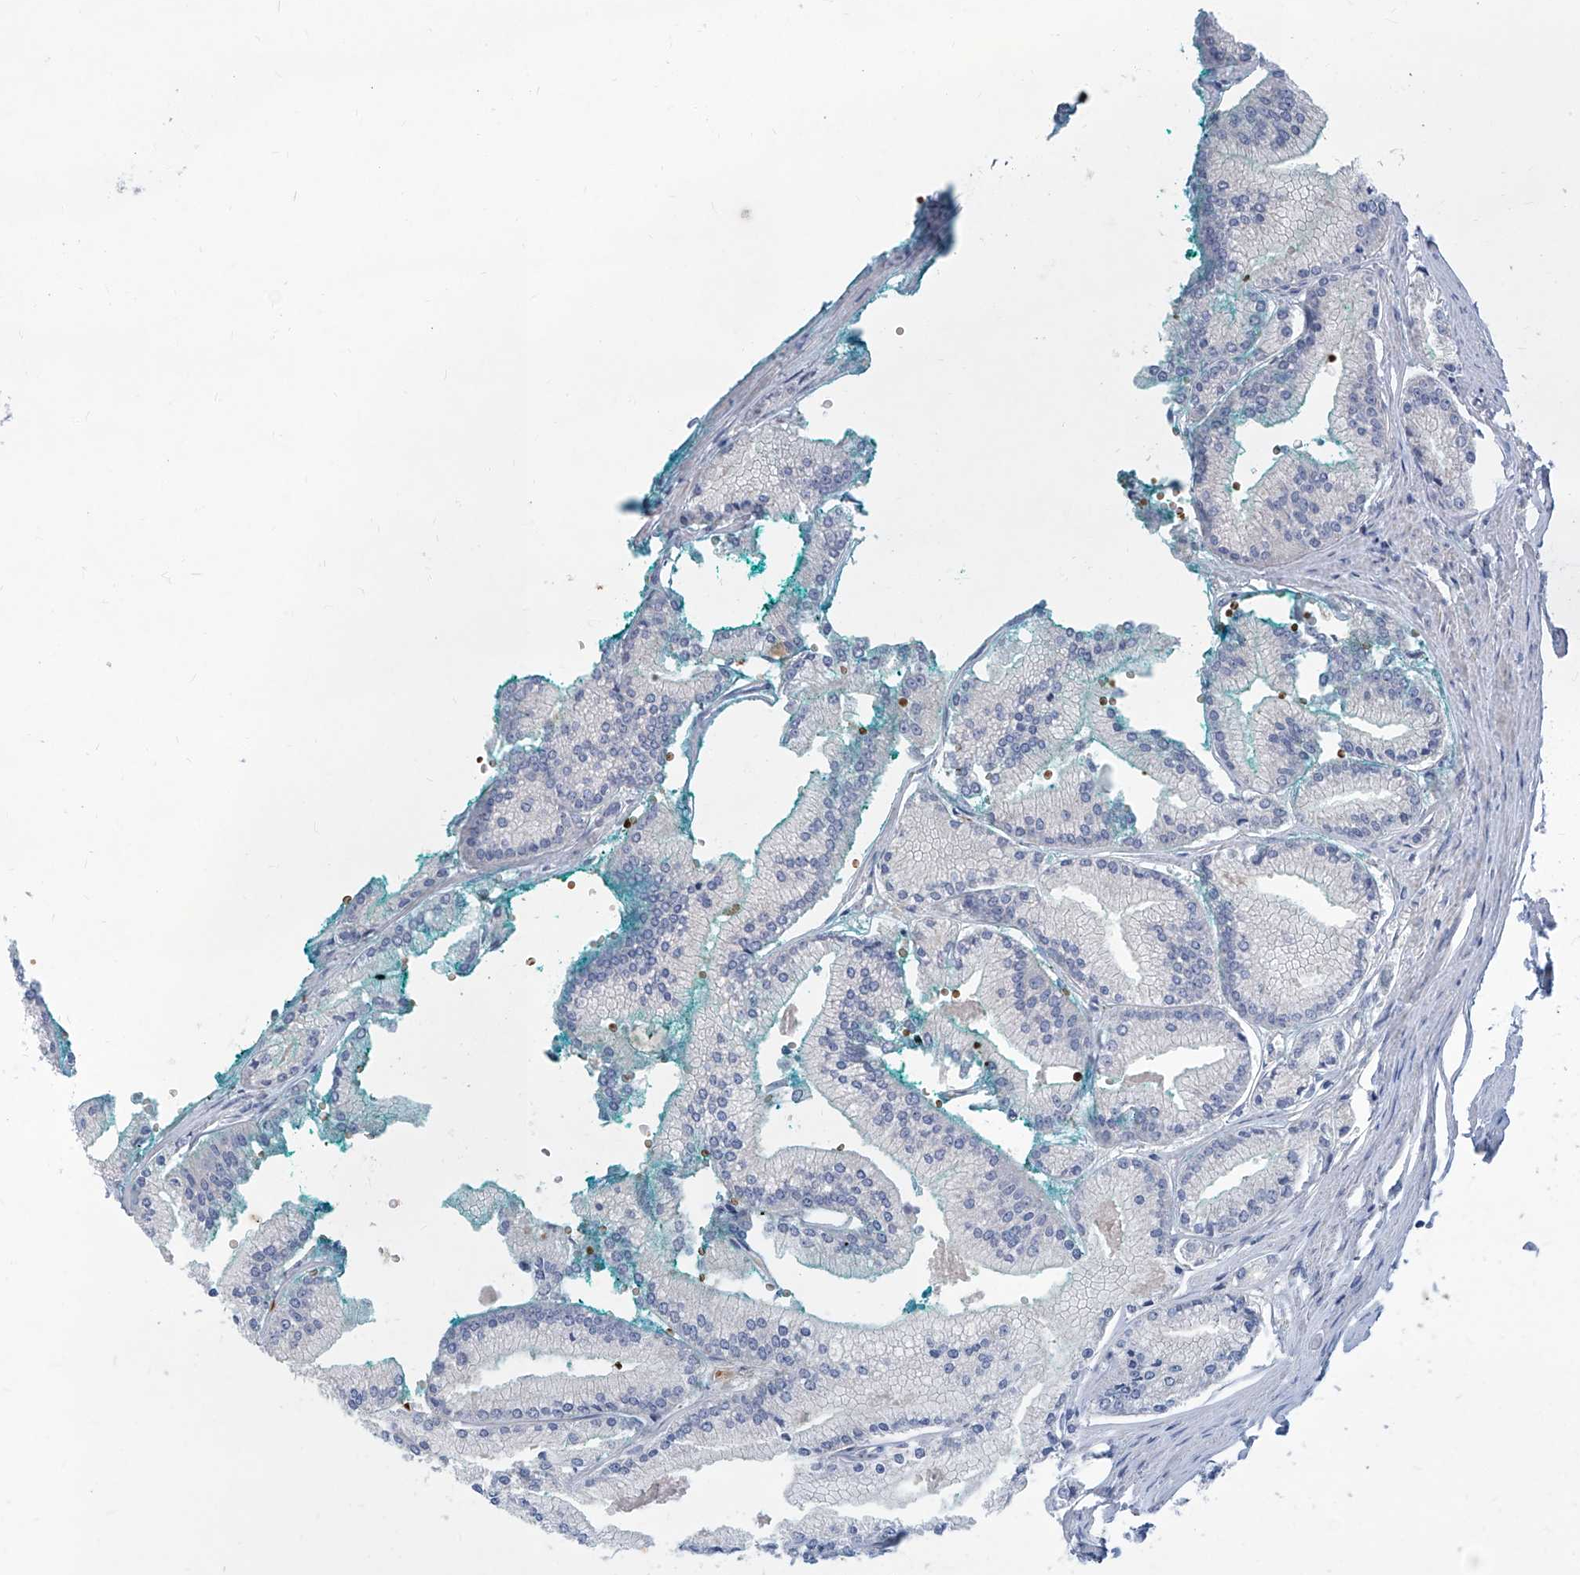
{"staining": {"intensity": "negative", "quantity": "none", "location": "none"}, "tissue": "prostate cancer", "cell_type": "Tumor cells", "image_type": "cancer", "snomed": [{"axis": "morphology", "description": "Adenocarcinoma, Low grade"}, {"axis": "topography", "description": "Prostate"}], "caption": "Immunohistochemical staining of human prostate cancer demonstrates no significant expression in tumor cells. Brightfield microscopy of IHC stained with DAB (brown) and hematoxylin (blue), captured at high magnification.", "gene": "FPR2", "patient": {"sex": "male", "age": 52}}